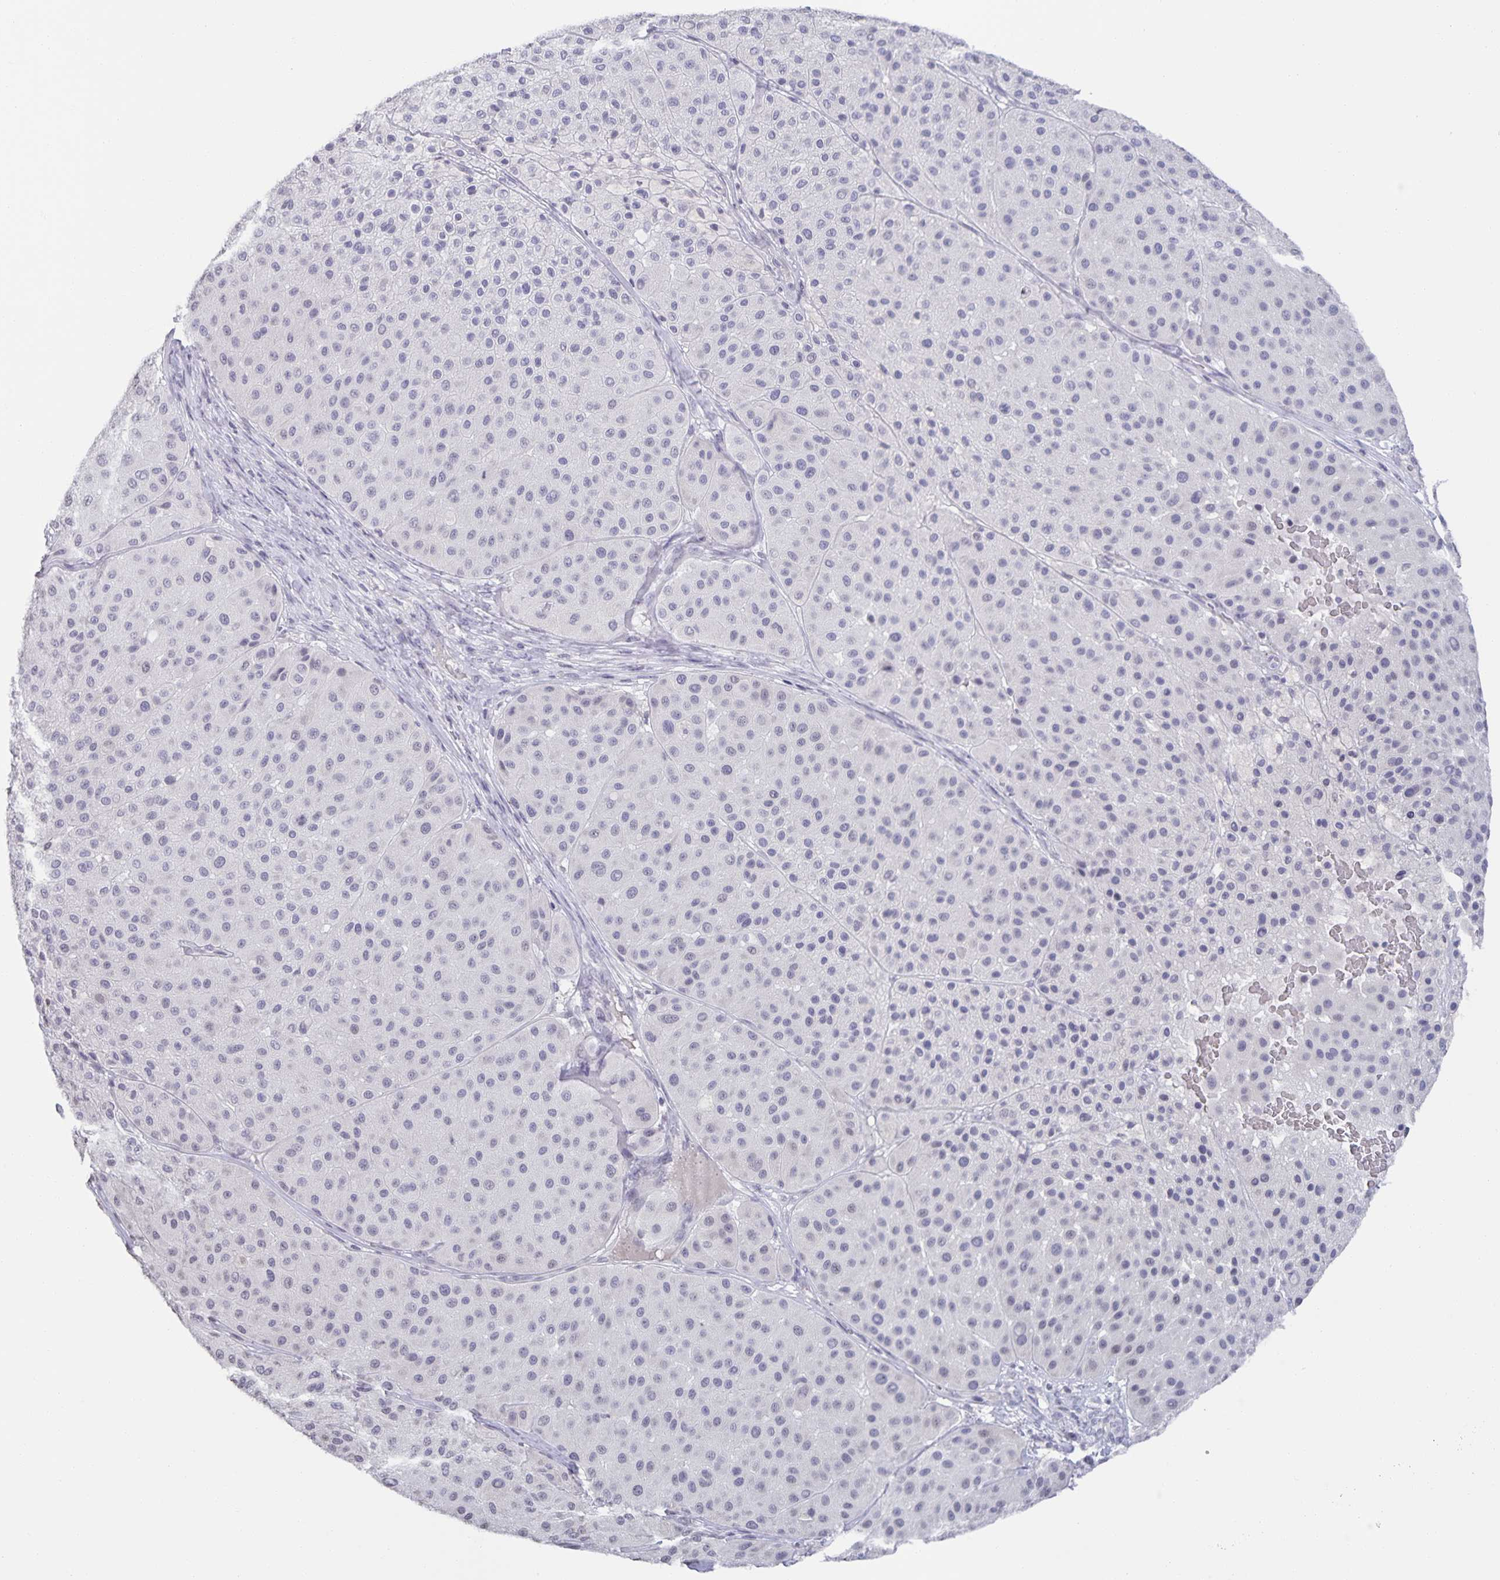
{"staining": {"intensity": "negative", "quantity": "none", "location": "none"}, "tissue": "melanoma", "cell_type": "Tumor cells", "image_type": "cancer", "snomed": [{"axis": "morphology", "description": "Malignant melanoma, Metastatic site"}, {"axis": "topography", "description": "Smooth muscle"}], "caption": "There is no significant positivity in tumor cells of malignant melanoma (metastatic site).", "gene": "AQP4", "patient": {"sex": "male", "age": 41}}